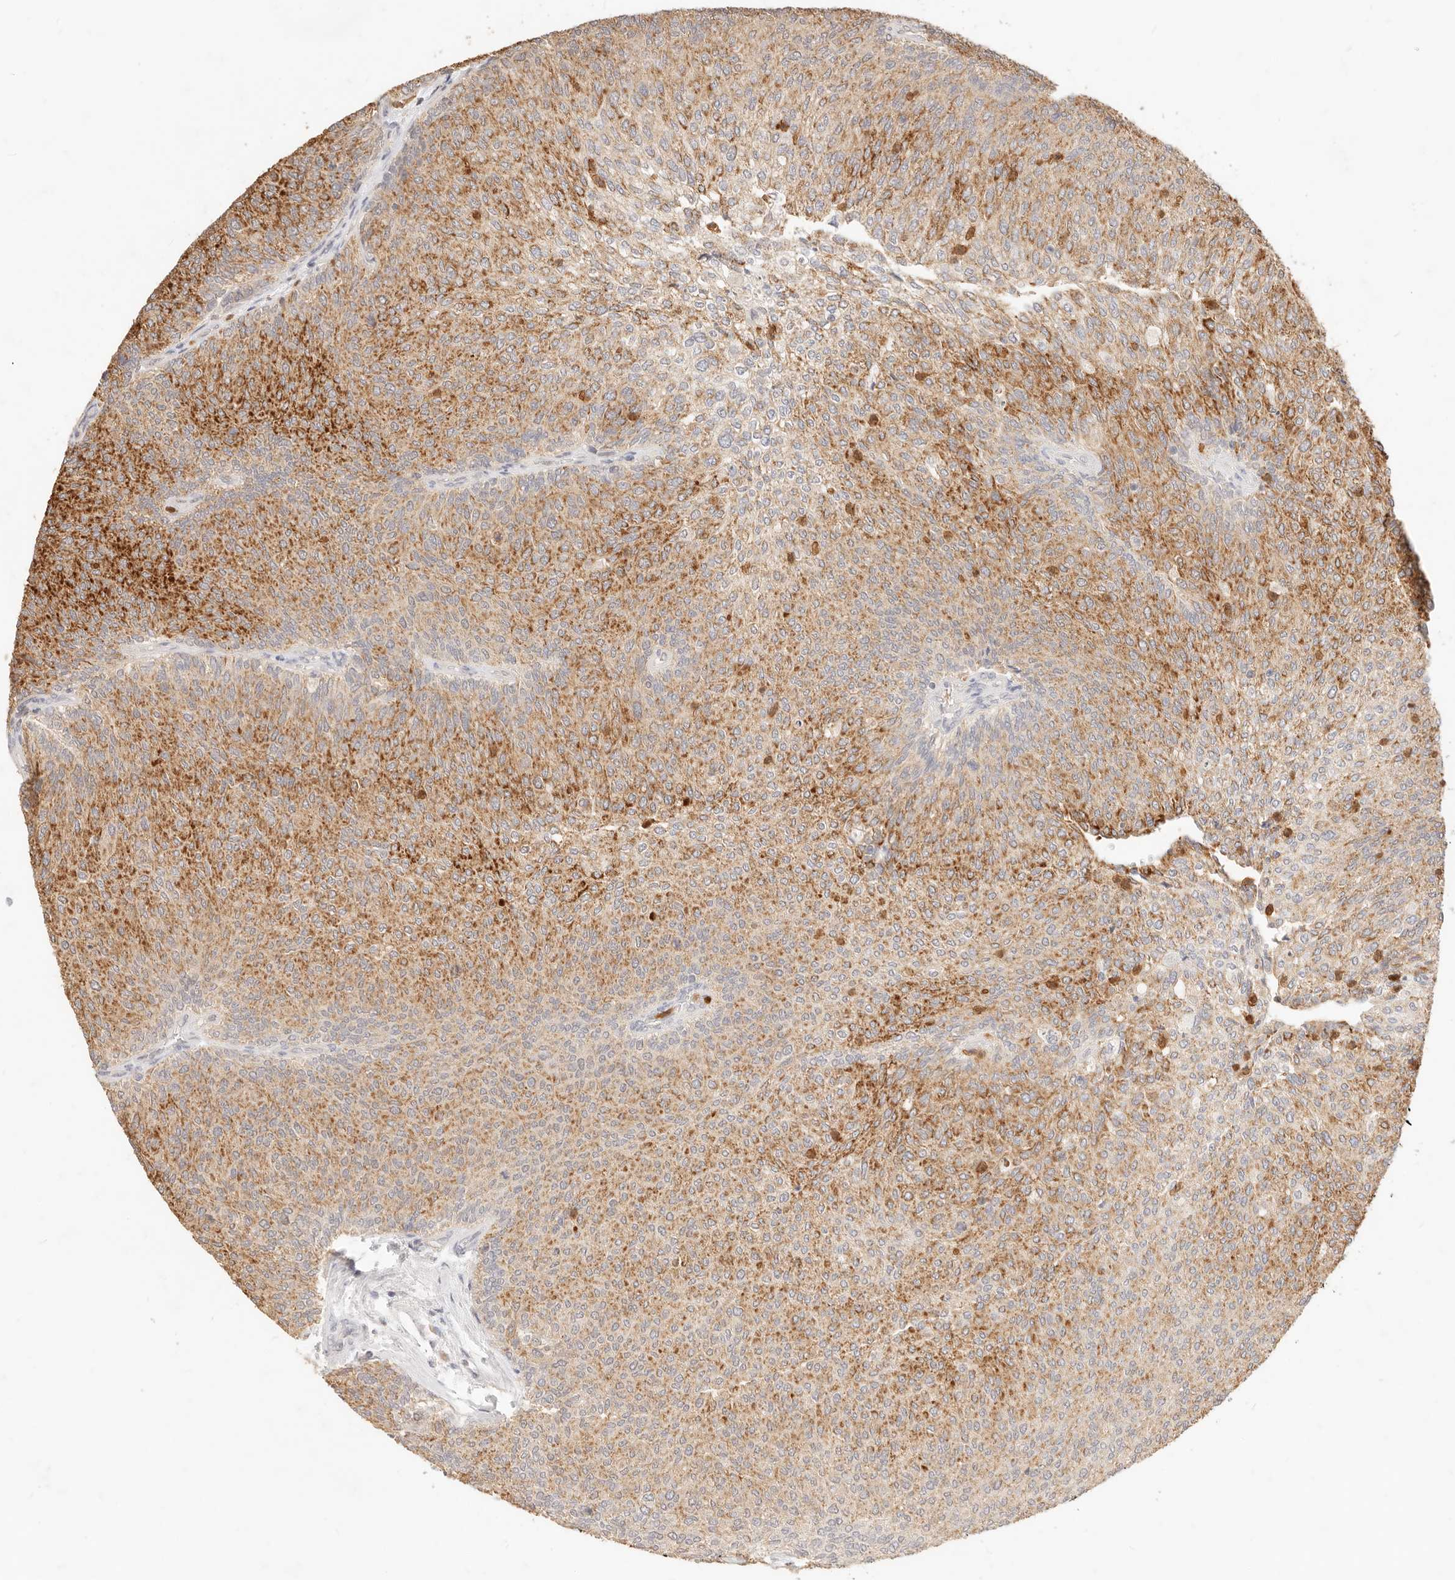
{"staining": {"intensity": "moderate", "quantity": ">75%", "location": "cytoplasmic/membranous"}, "tissue": "urothelial cancer", "cell_type": "Tumor cells", "image_type": "cancer", "snomed": [{"axis": "morphology", "description": "Urothelial carcinoma, Low grade"}, {"axis": "topography", "description": "Urinary bladder"}], "caption": "Immunohistochemistry (IHC) image of neoplastic tissue: urothelial cancer stained using immunohistochemistry (IHC) shows medium levels of moderate protein expression localized specifically in the cytoplasmic/membranous of tumor cells, appearing as a cytoplasmic/membranous brown color.", "gene": "TMTC2", "patient": {"sex": "female", "age": 79}}